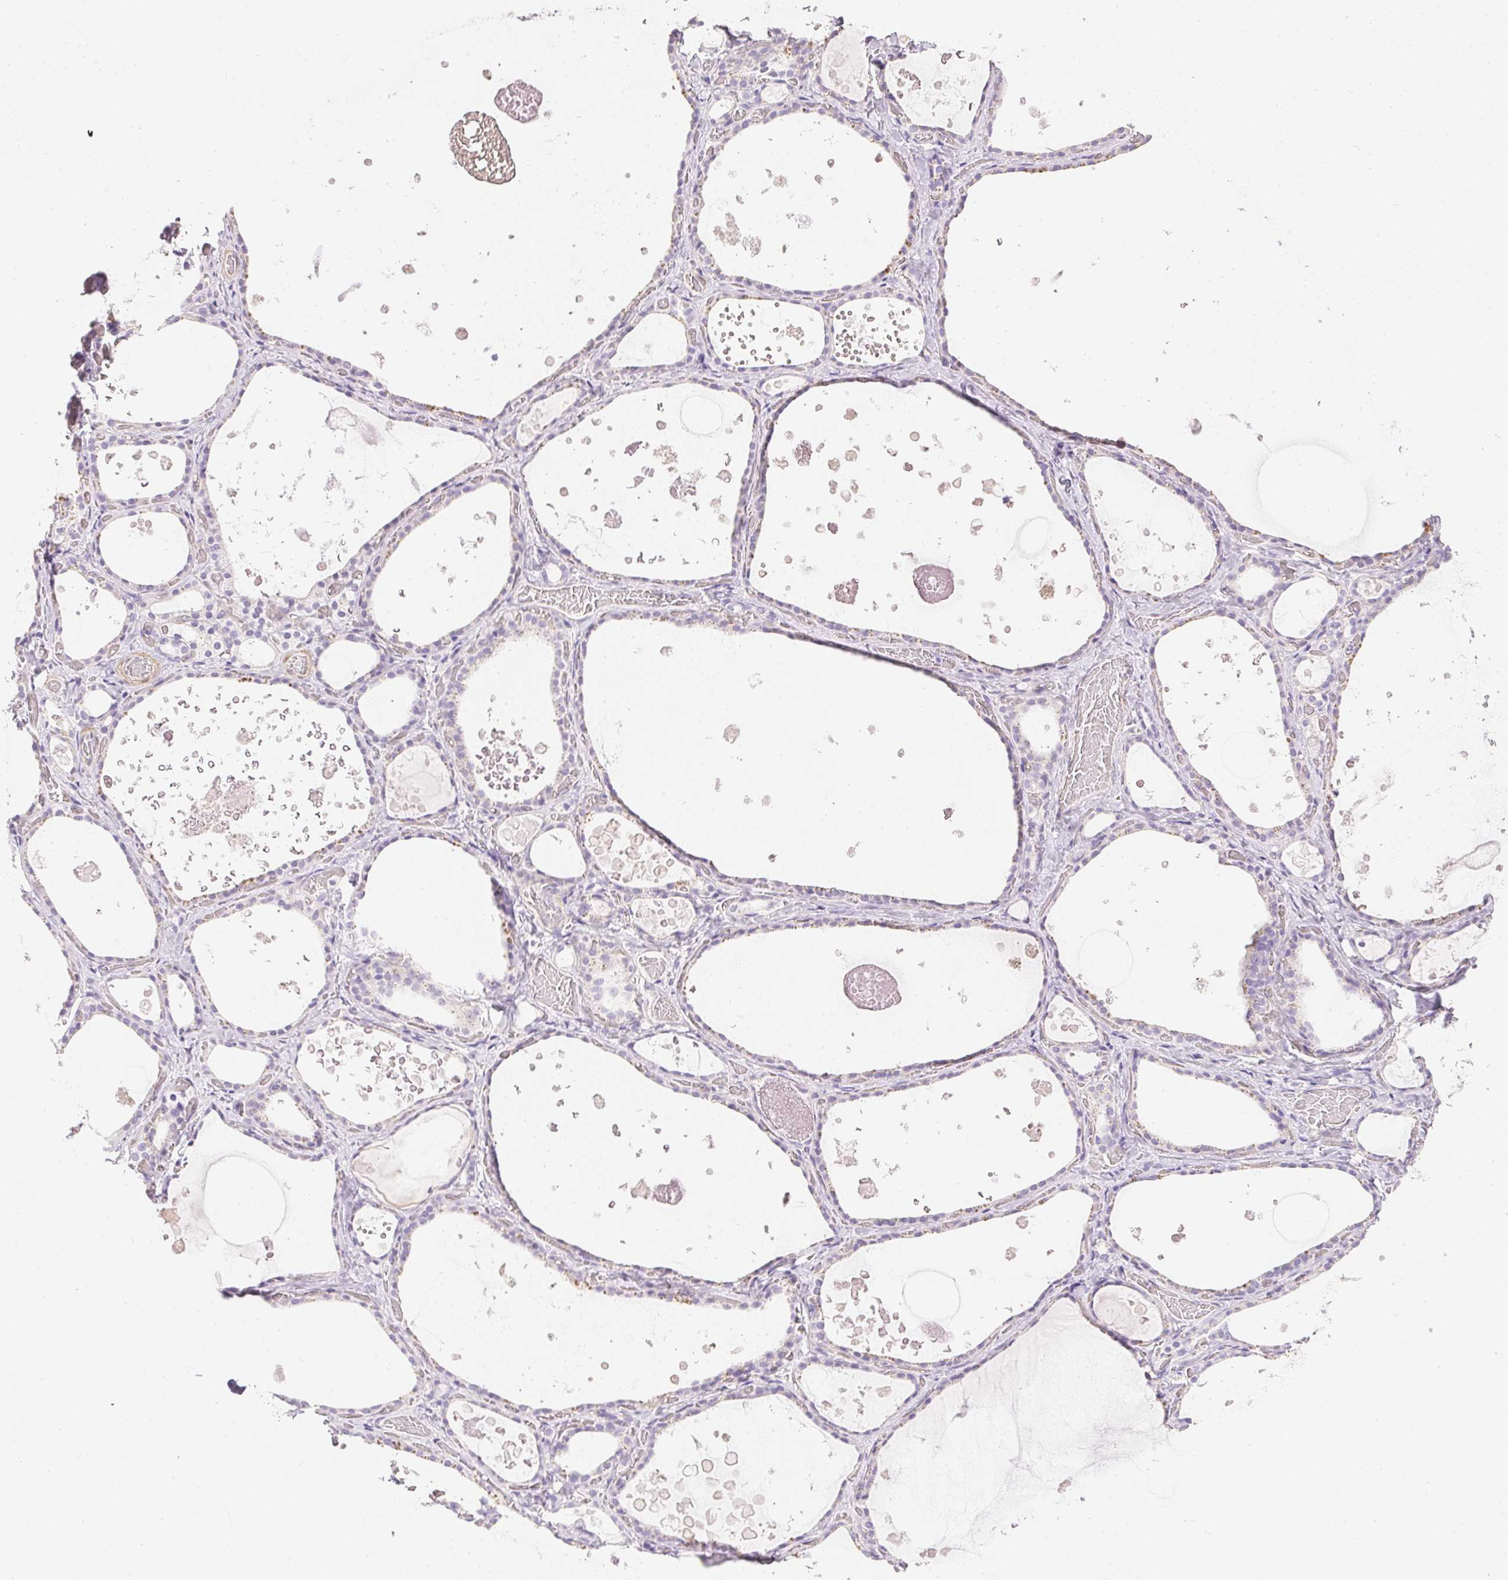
{"staining": {"intensity": "negative", "quantity": "none", "location": "none"}, "tissue": "thyroid gland", "cell_type": "Glandular cells", "image_type": "normal", "snomed": [{"axis": "morphology", "description": "Normal tissue, NOS"}, {"axis": "topography", "description": "Thyroid gland"}], "caption": "Human thyroid gland stained for a protein using immunohistochemistry reveals no positivity in glandular cells.", "gene": "KCNE2", "patient": {"sex": "female", "age": 56}}